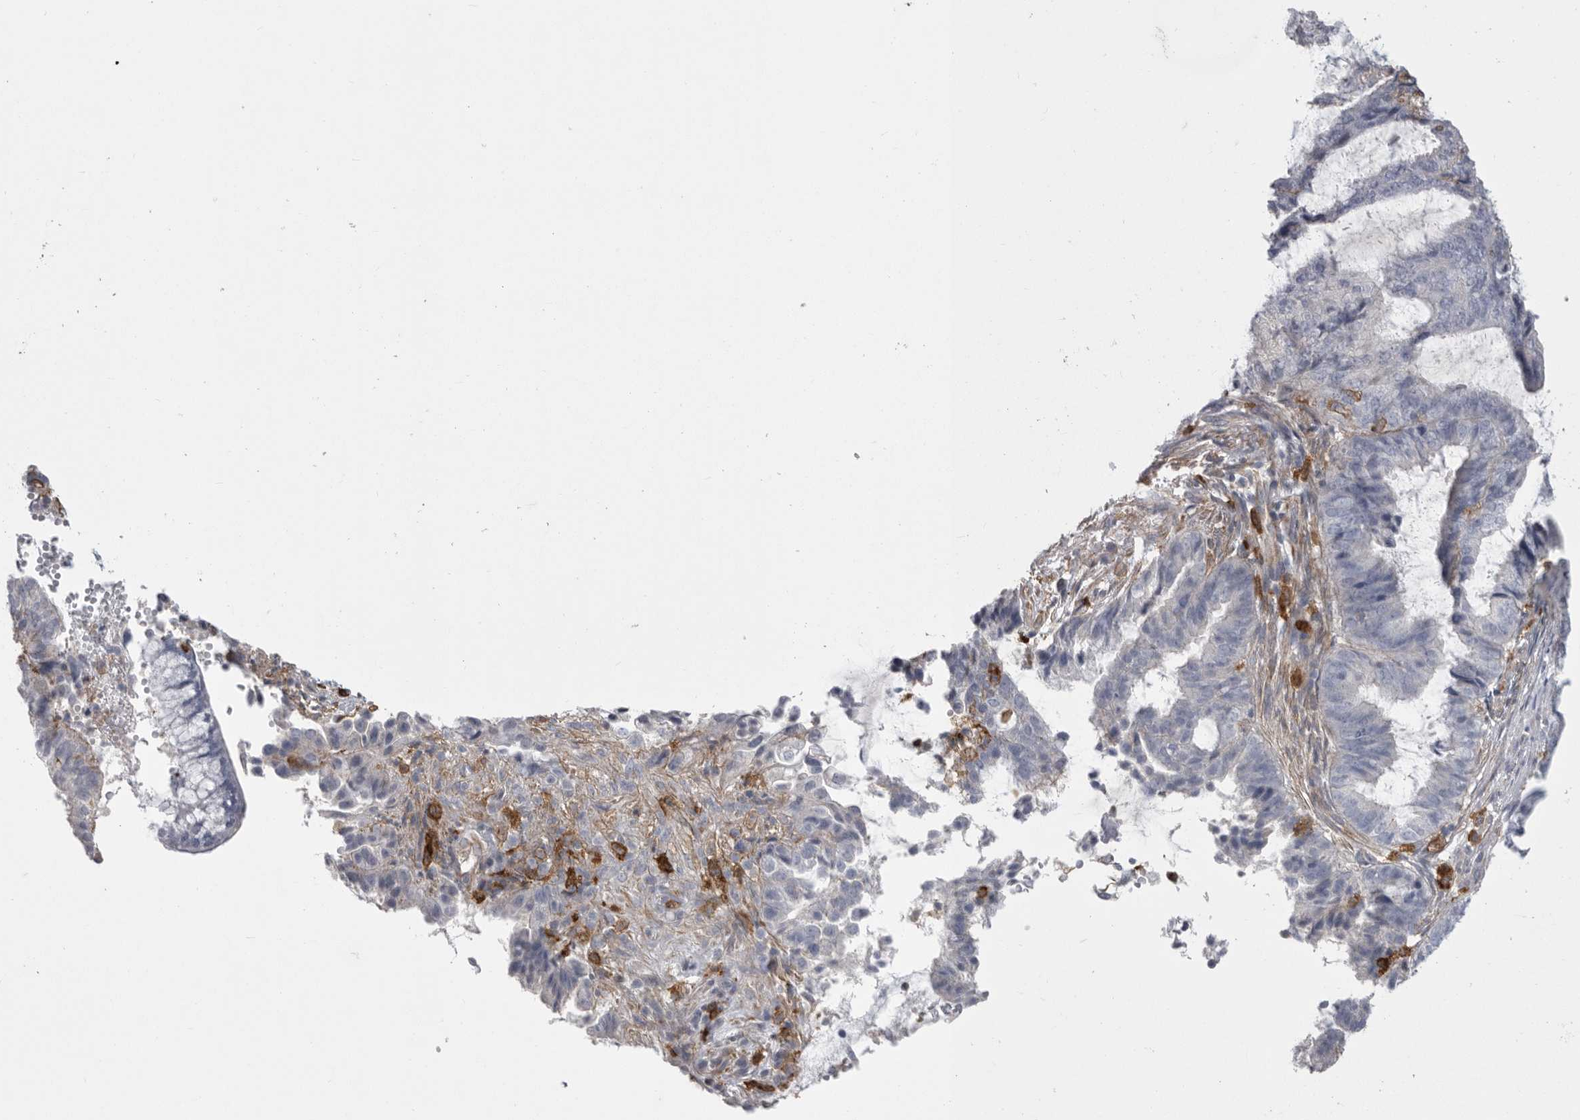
{"staining": {"intensity": "negative", "quantity": "none", "location": "none"}, "tissue": "endometrial cancer", "cell_type": "Tumor cells", "image_type": "cancer", "snomed": [{"axis": "morphology", "description": "Adenocarcinoma, NOS"}, {"axis": "topography", "description": "Endometrium"}], "caption": "This is a histopathology image of immunohistochemistry staining of endometrial cancer, which shows no staining in tumor cells. The staining is performed using DAB brown chromogen with nuclei counter-stained in using hematoxylin.", "gene": "SIGLEC10", "patient": {"sex": "female", "age": 49}}